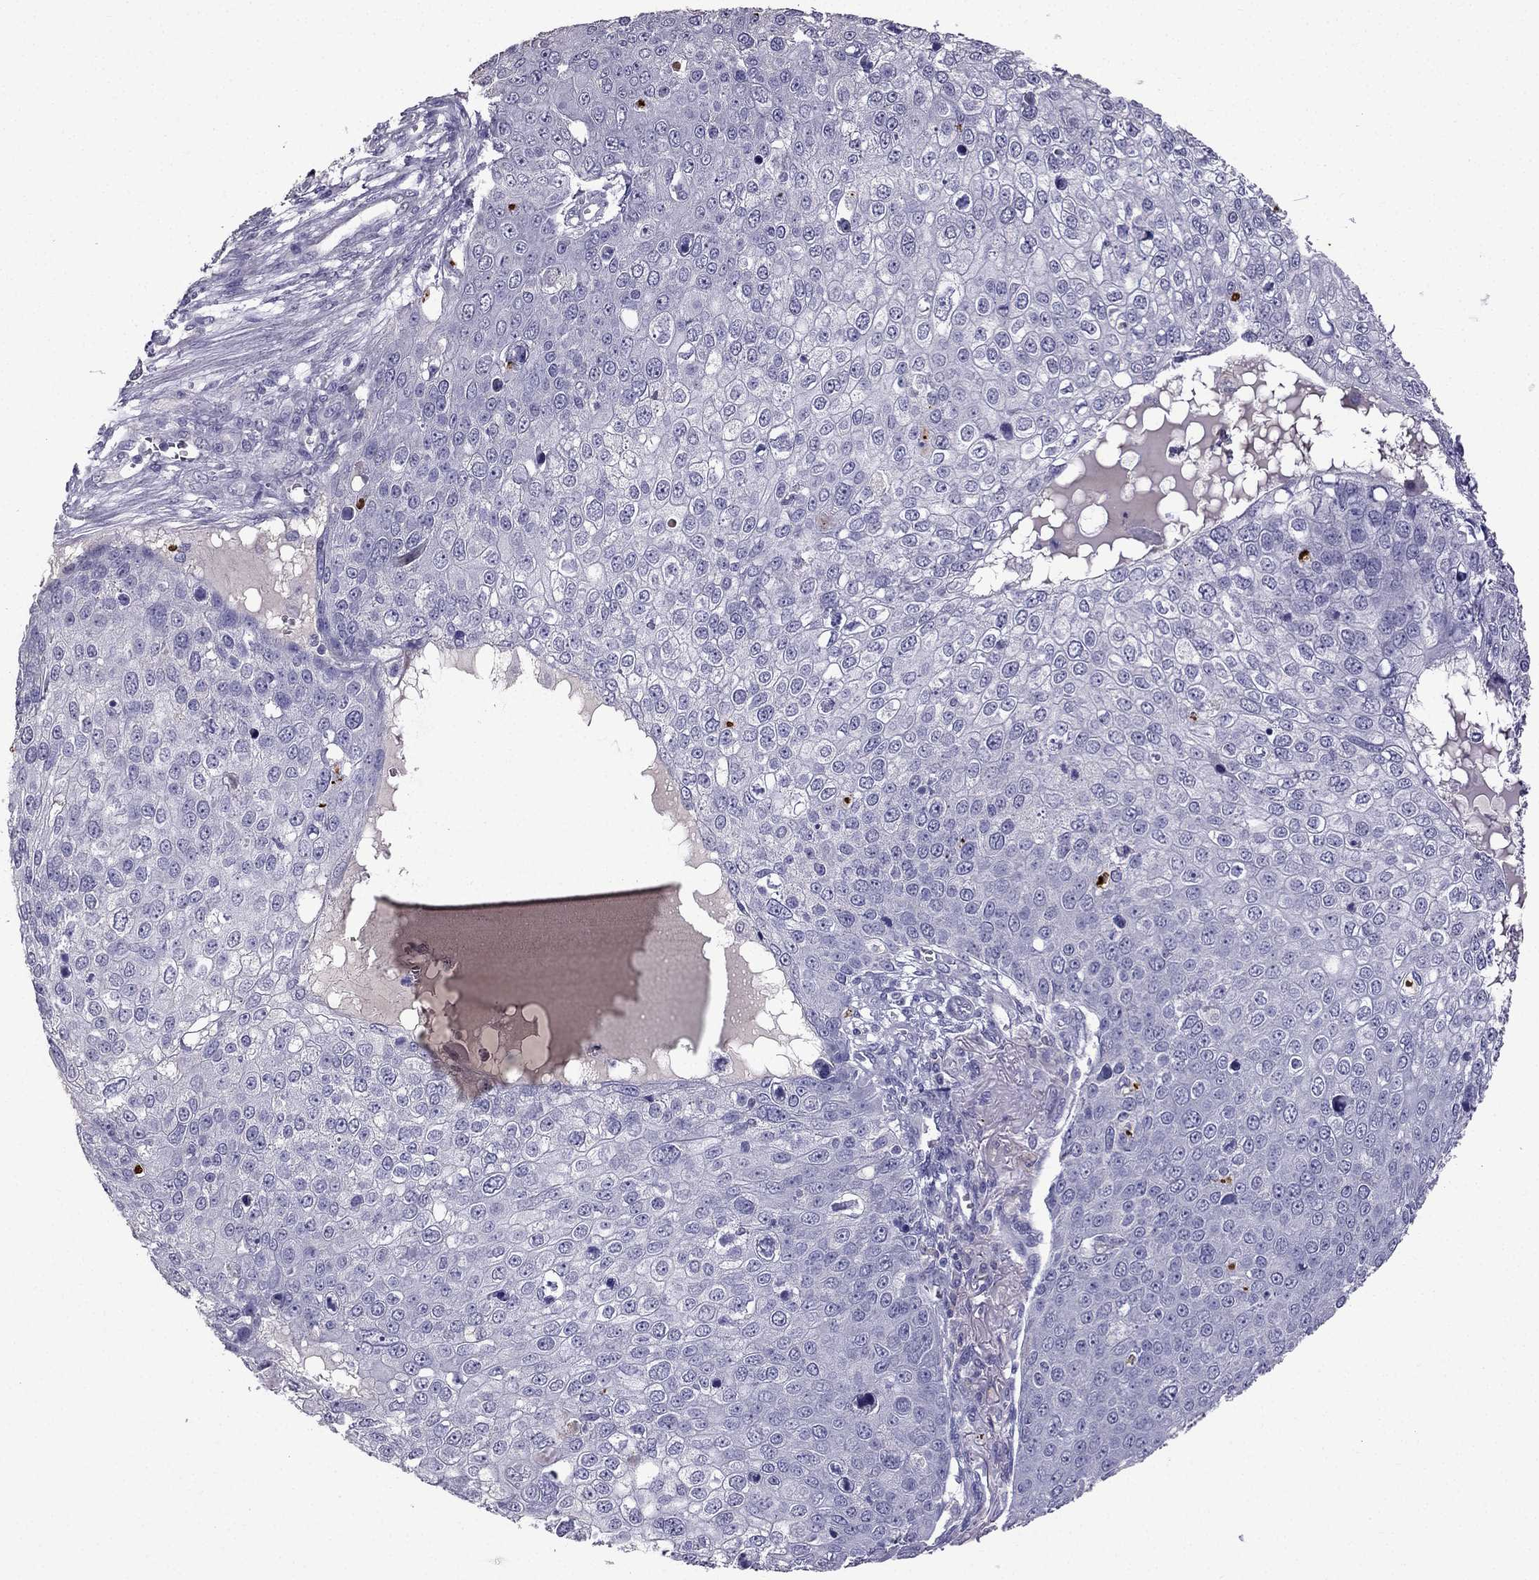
{"staining": {"intensity": "negative", "quantity": "none", "location": "none"}, "tissue": "skin cancer", "cell_type": "Tumor cells", "image_type": "cancer", "snomed": [{"axis": "morphology", "description": "Squamous cell carcinoma, NOS"}, {"axis": "topography", "description": "Skin"}], "caption": "A micrograph of human skin cancer is negative for staining in tumor cells.", "gene": "SCG5", "patient": {"sex": "male", "age": 71}}